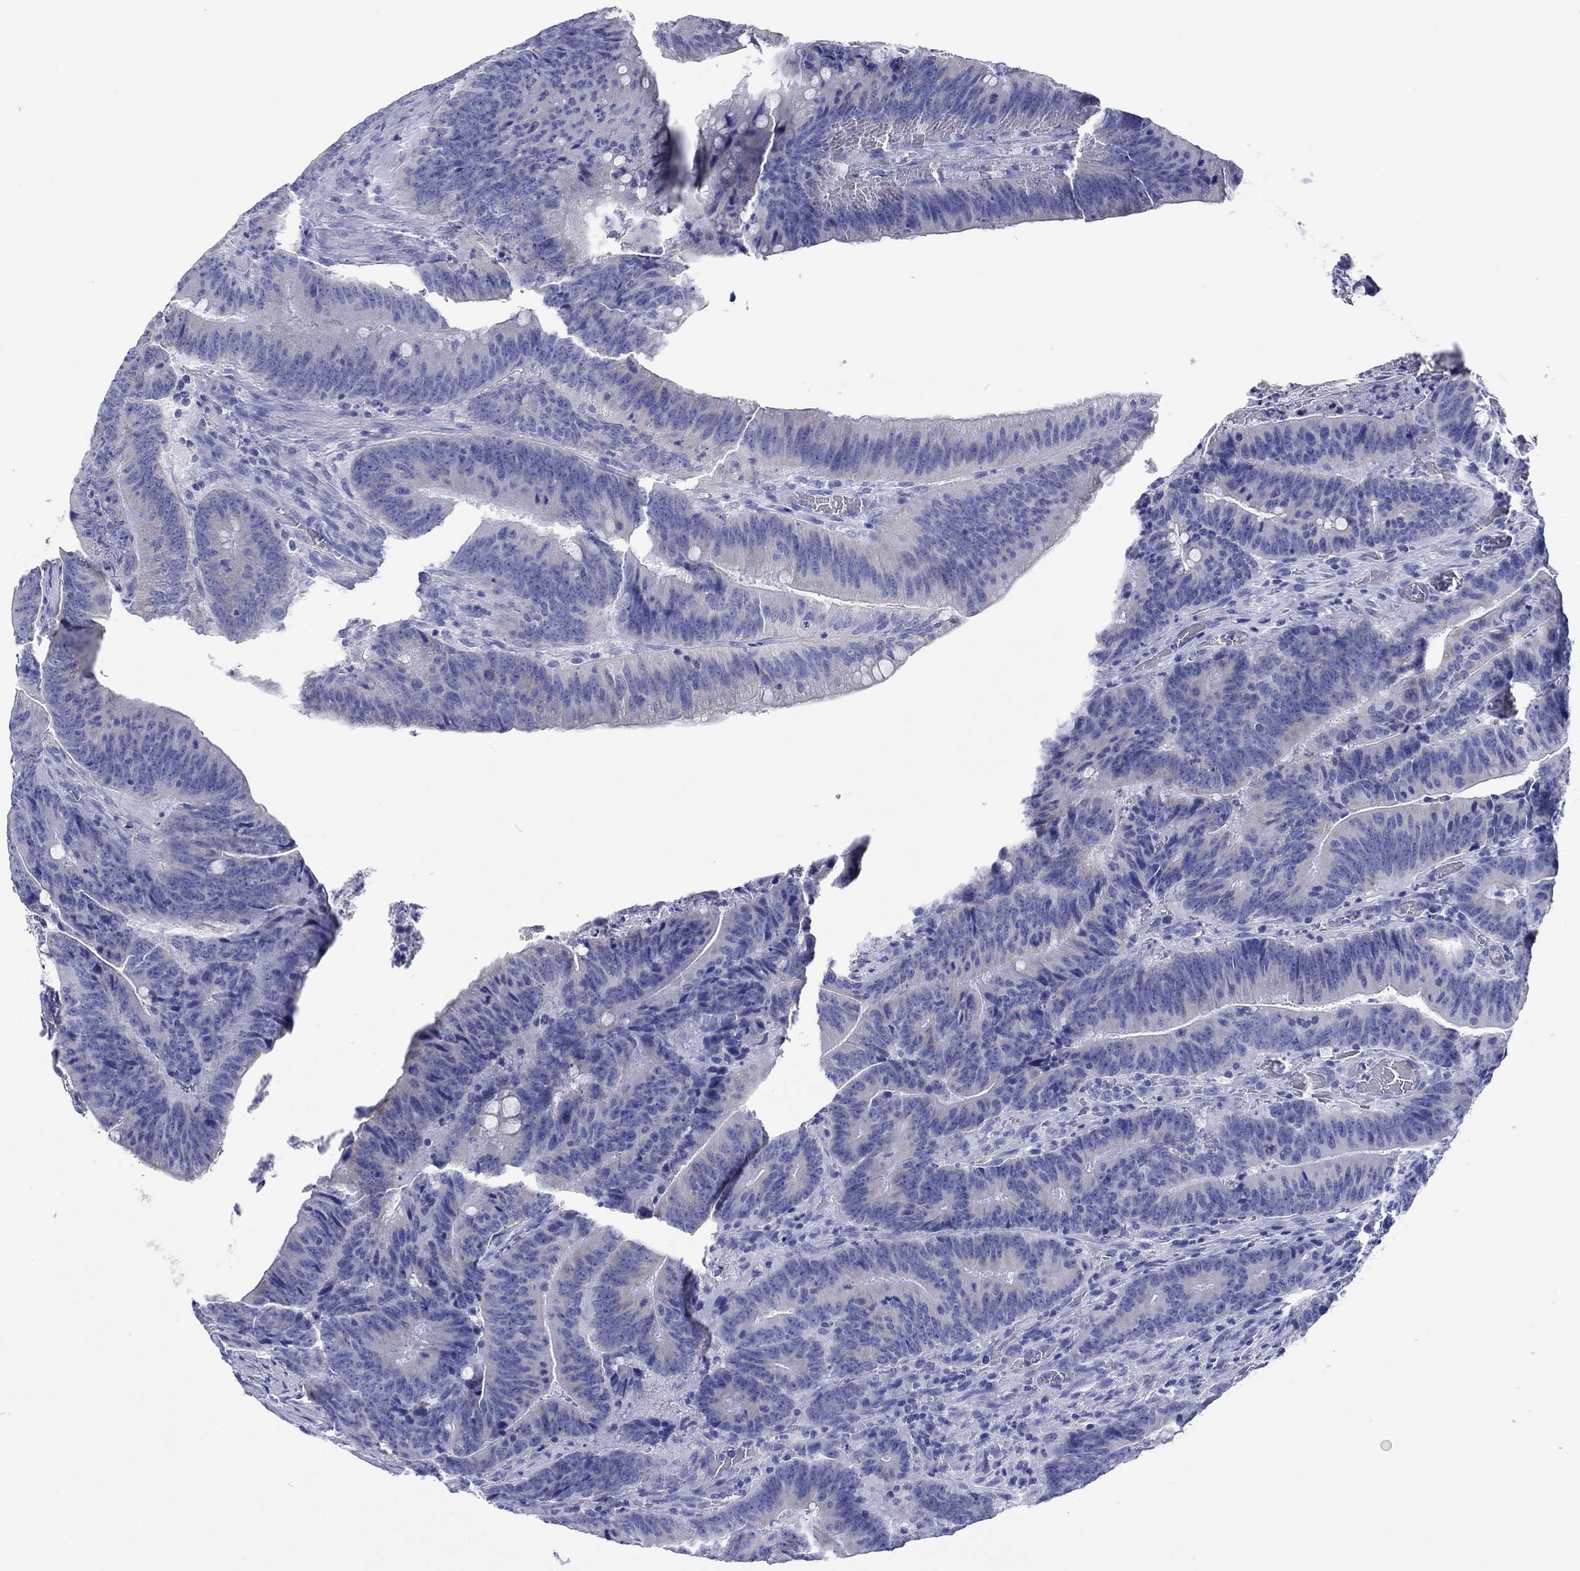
{"staining": {"intensity": "negative", "quantity": "none", "location": "none"}, "tissue": "colorectal cancer", "cell_type": "Tumor cells", "image_type": "cancer", "snomed": [{"axis": "morphology", "description": "Adenocarcinoma, NOS"}, {"axis": "topography", "description": "Colon"}], "caption": "The immunohistochemistry (IHC) histopathology image has no significant staining in tumor cells of colorectal cancer (adenocarcinoma) tissue.", "gene": "HCRT", "patient": {"sex": "female", "age": 87}}